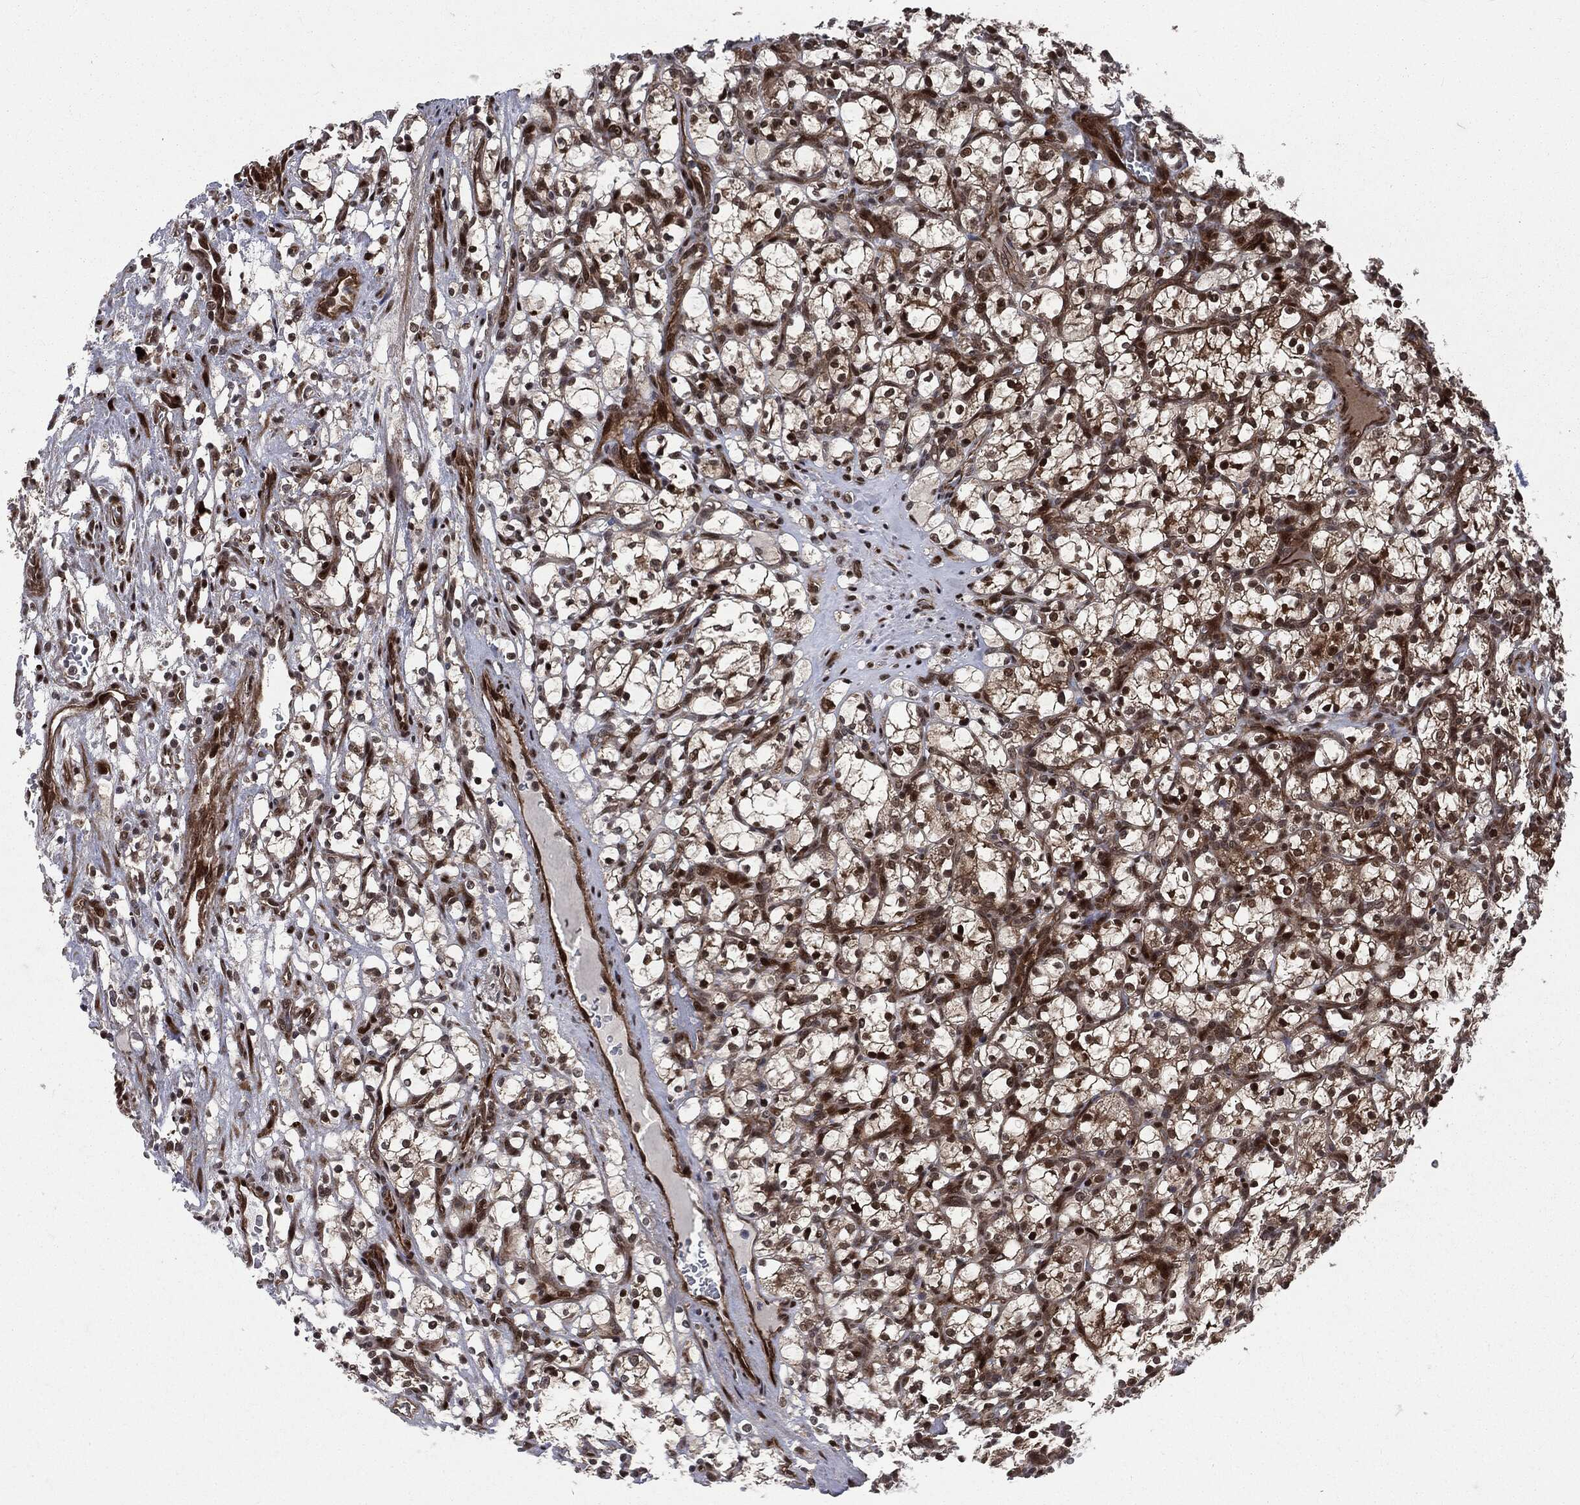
{"staining": {"intensity": "strong", "quantity": "<25%", "location": "nuclear"}, "tissue": "renal cancer", "cell_type": "Tumor cells", "image_type": "cancer", "snomed": [{"axis": "morphology", "description": "Adenocarcinoma, NOS"}, {"axis": "topography", "description": "Kidney"}], "caption": "Immunohistochemical staining of renal cancer reveals medium levels of strong nuclear expression in approximately <25% of tumor cells.", "gene": "SMAD4", "patient": {"sex": "female", "age": 69}}